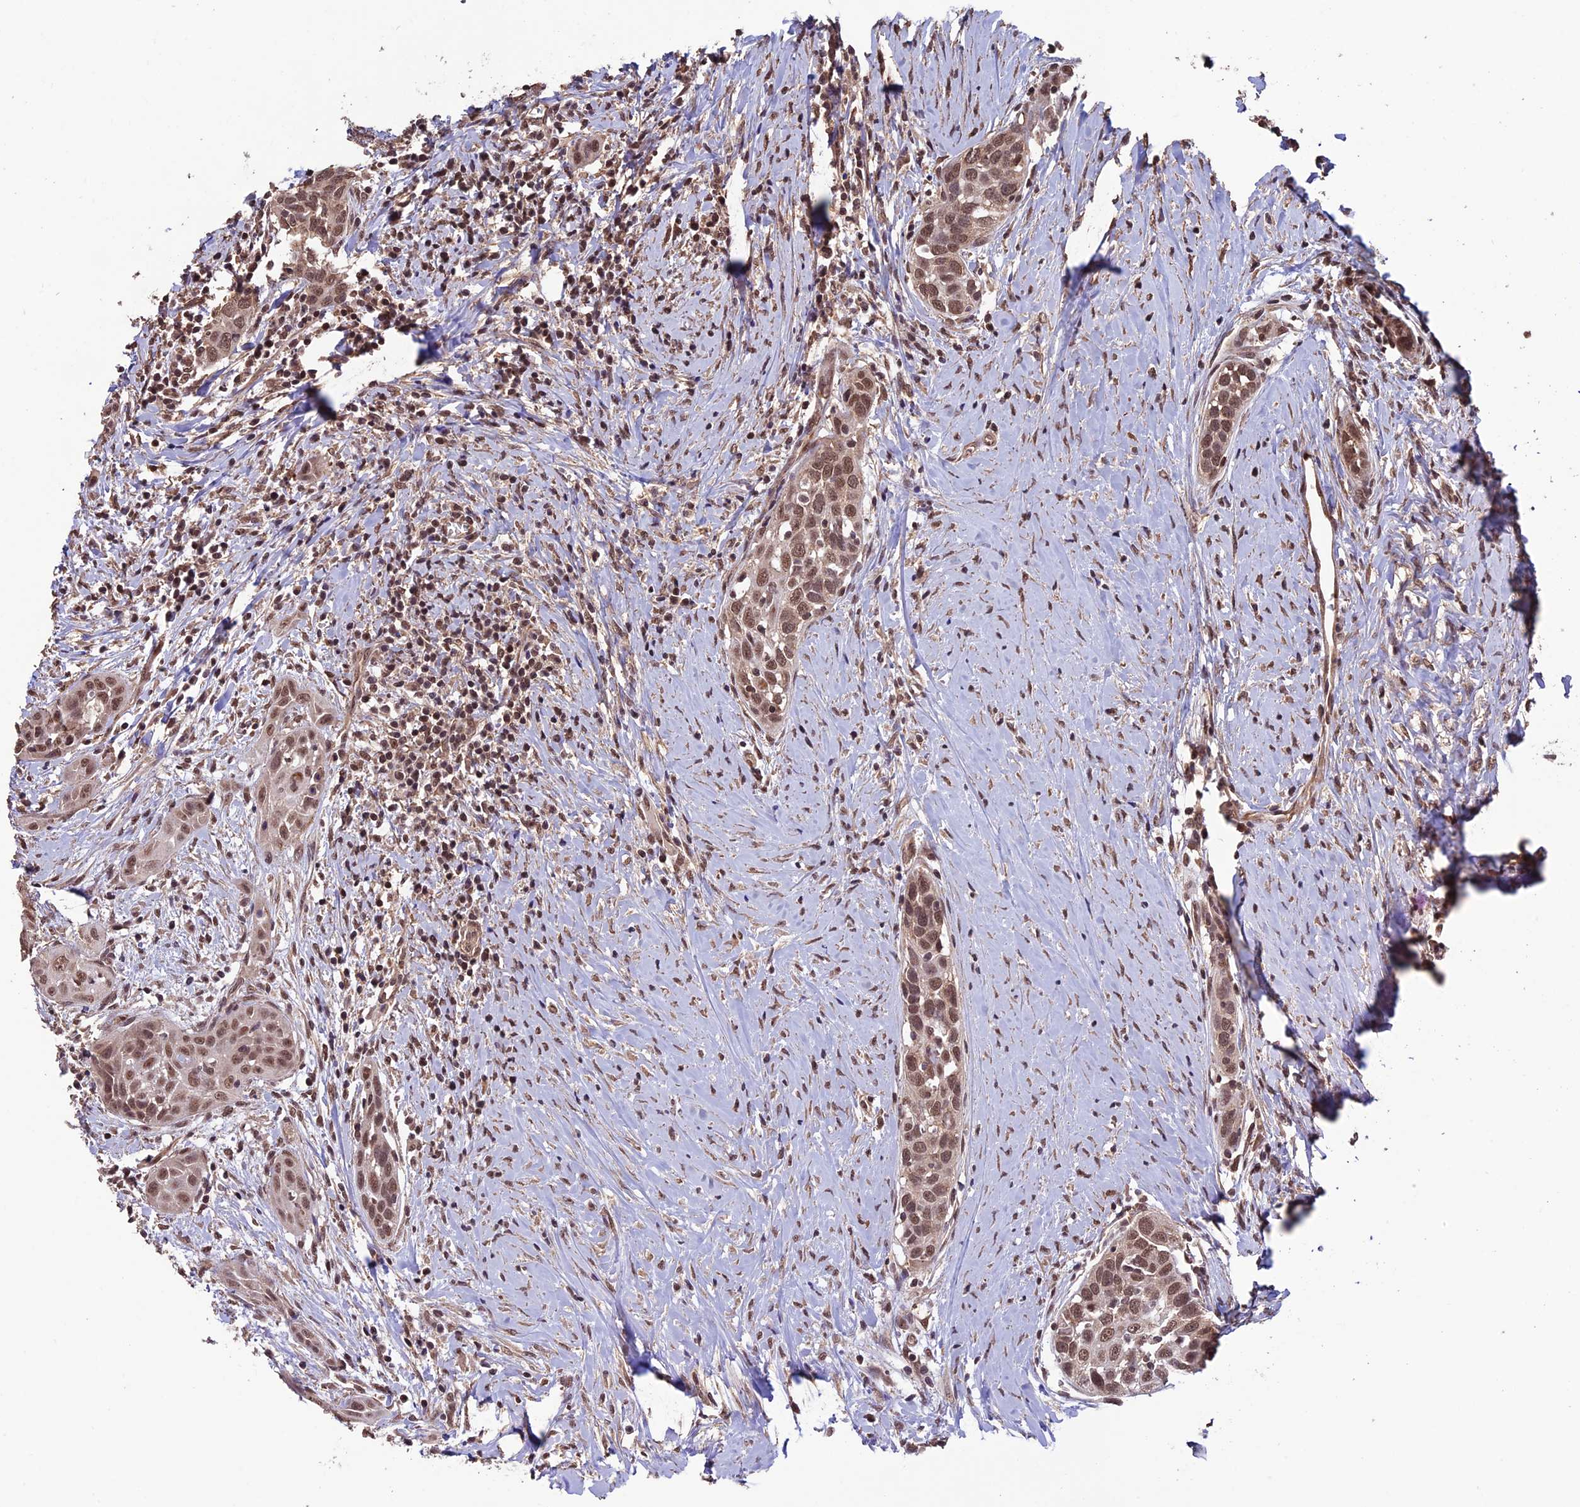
{"staining": {"intensity": "moderate", "quantity": ">75%", "location": "nuclear"}, "tissue": "head and neck cancer", "cell_type": "Tumor cells", "image_type": "cancer", "snomed": [{"axis": "morphology", "description": "Squamous cell carcinoma, NOS"}, {"axis": "topography", "description": "Oral tissue"}, {"axis": "topography", "description": "Head-Neck"}], "caption": "Protein expression by immunohistochemistry reveals moderate nuclear positivity in approximately >75% of tumor cells in head and neck cancer.", "gene": "CABIN1", "patient": {"sex": "female", "age": 50}}